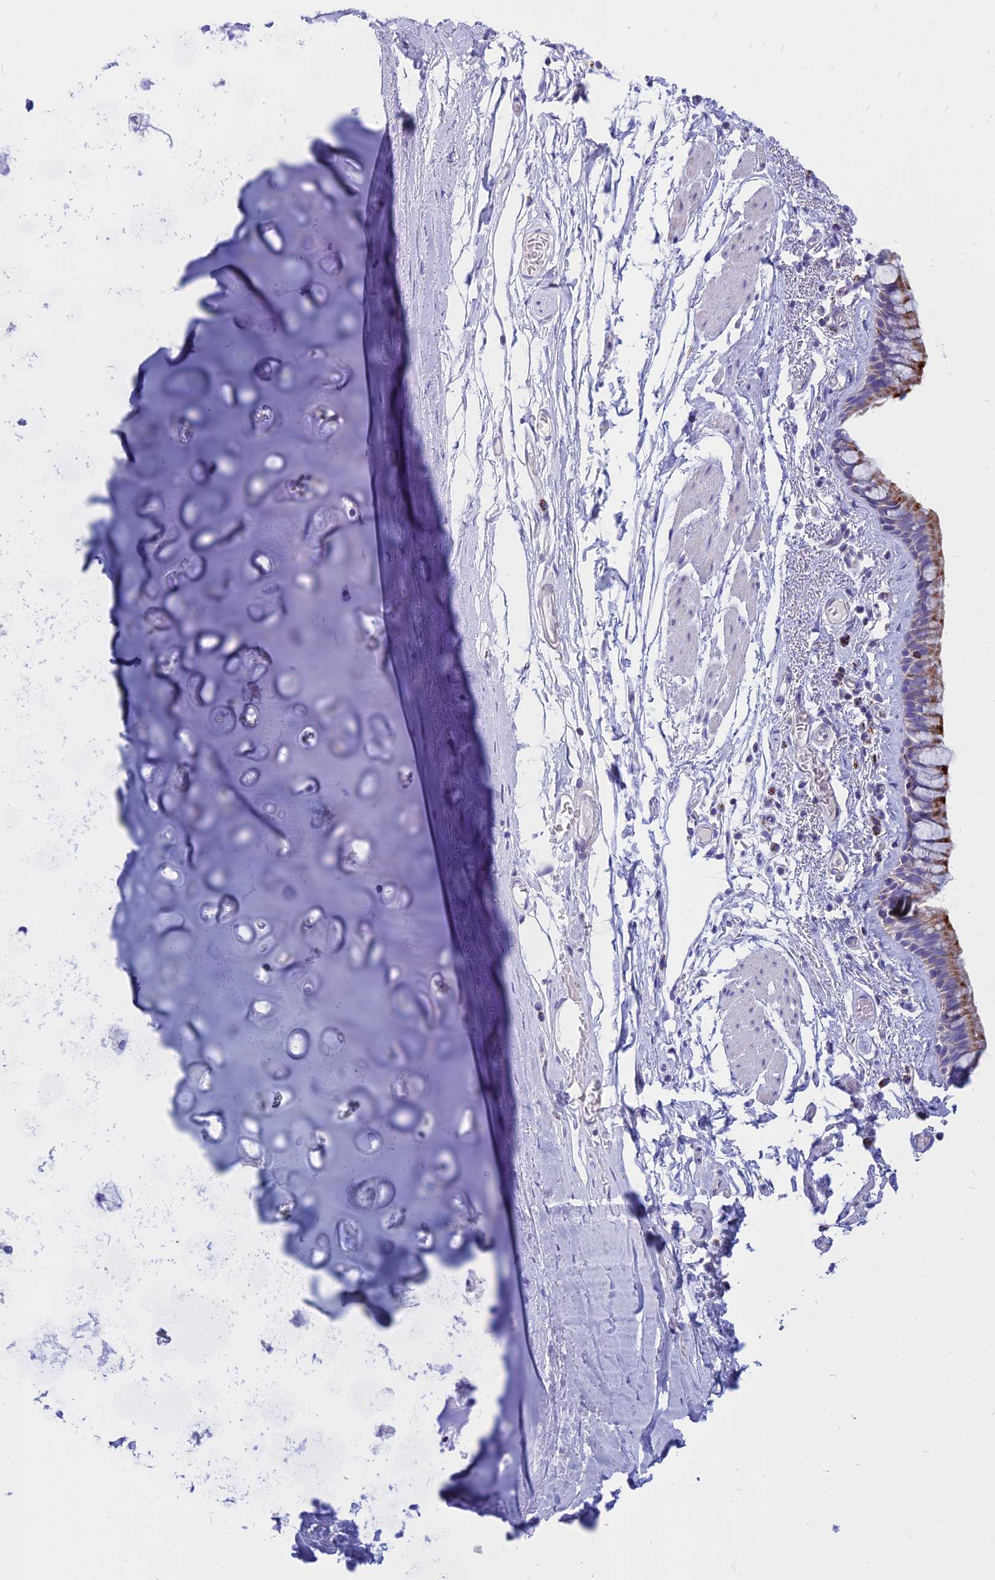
{"staining": {"intensity": "moderate", "quantity": "<25%", "location": "cytoplasmic/membranous"}, "tissue": "bronchus", "cell_type": "Respiratory epithelial cells", "image_type": "normal", "snomed": [{"axis": "morphology", "description": "Normal tissue, NOS"}, {"axis": "topography", "description": "Cartilage tissue"}], "caption": "Moderate cytoplasmic/membranous protein staining is present in approximately <25% of respiratory epithelial cells in bronchus. (Stains: DAB in brown, nuclei in blue, Microscopy: brightfield microscopy at high magnification).", "gene": "PACC1", "patient": {"sex": "male", "age": 63}}